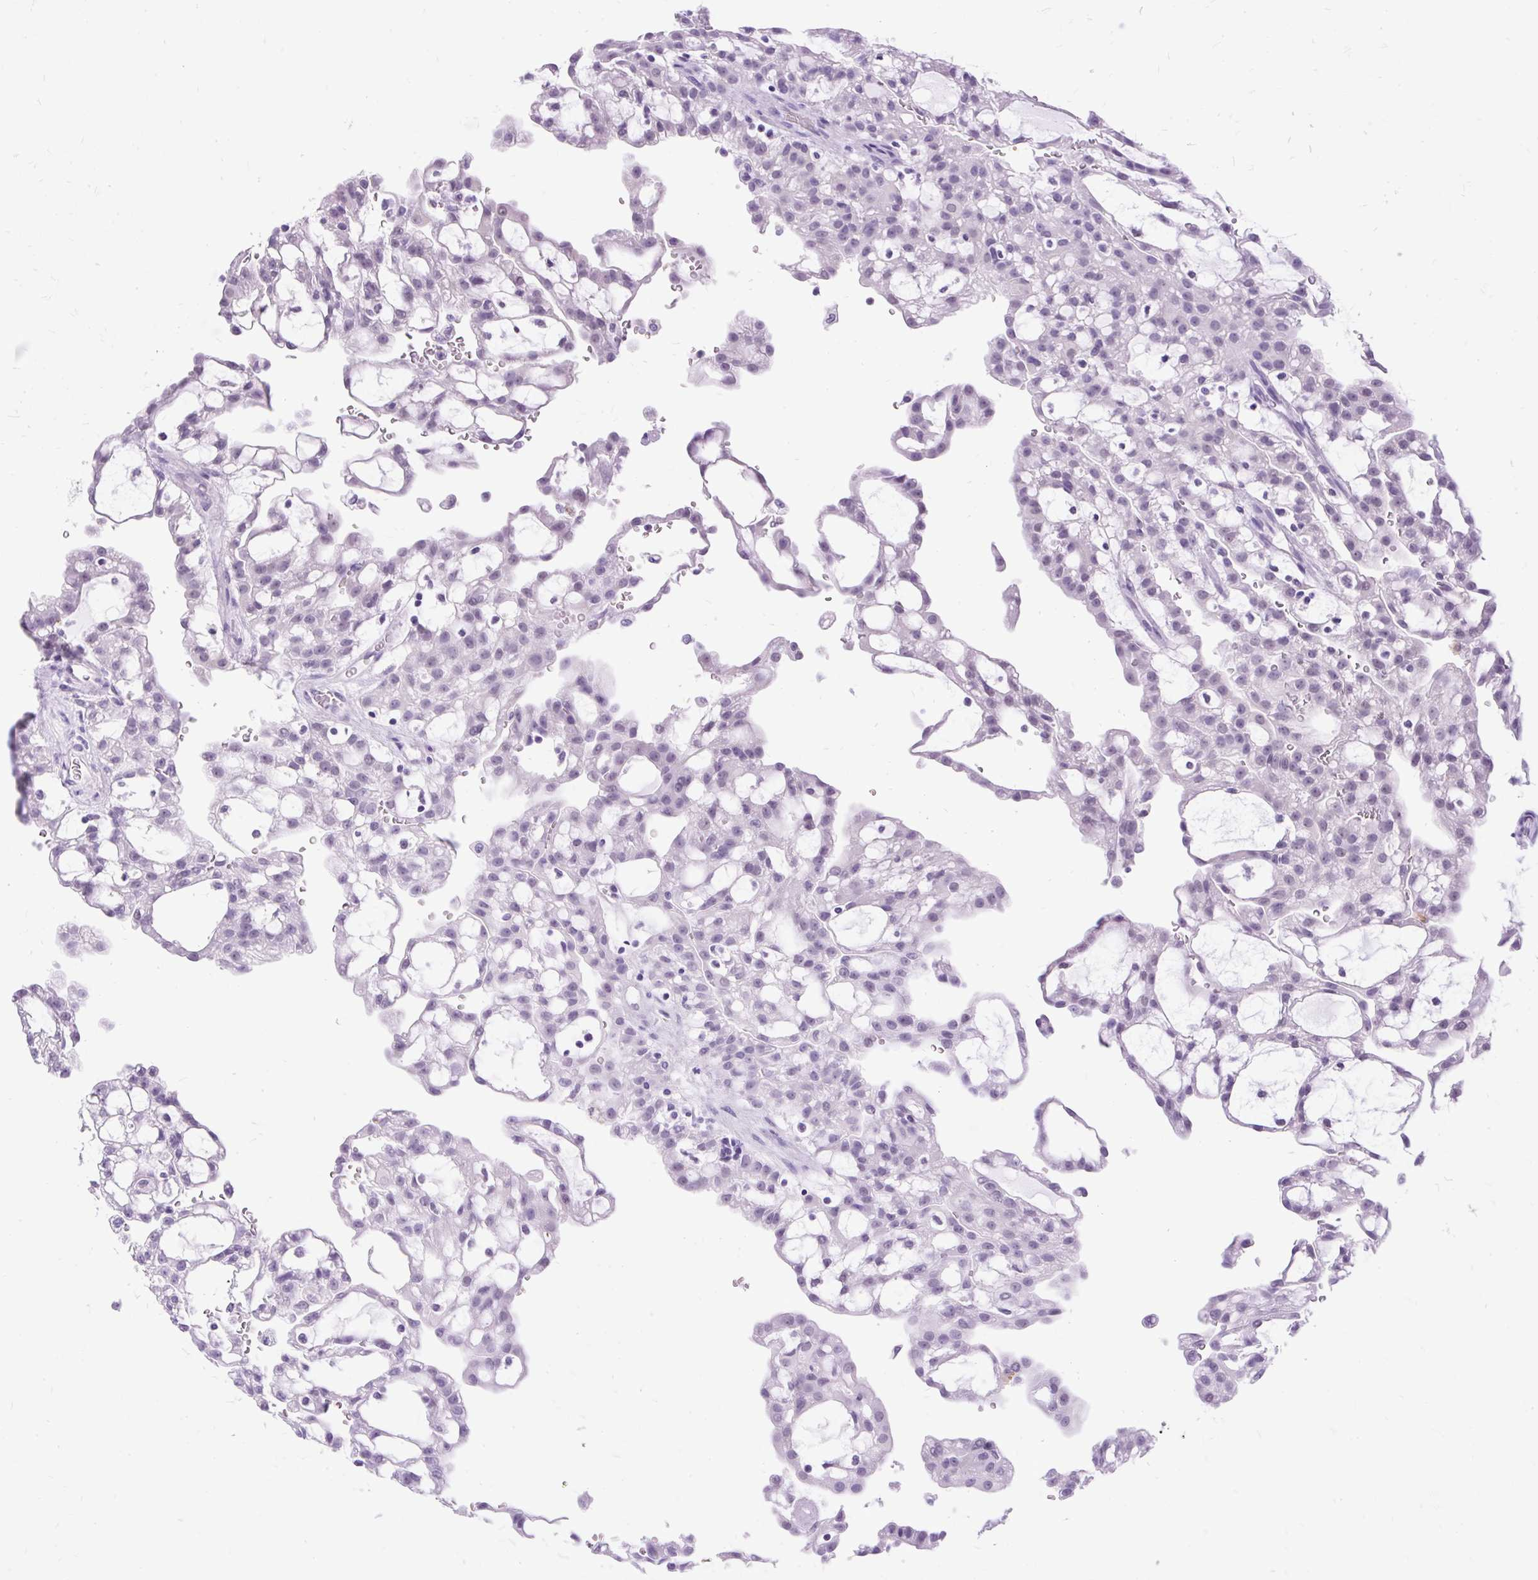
{"staining": {"intensity": "negative", "quantity": "none", "location": "none"}, "tissue": "renal cancer", "cell_type": "Tumor cells", "image_type": "cancer", "snomed": [{"axis": "morphology", "description": "Adenocarcinoma, NOS"}, {"axis": "topography", "description": "Kidney"}], "caption": "Tumor cells show no significant protein positivity in renal cancer (adenocarcinoma). (DAB IHC visualized using brightfield microscopy, high magnification).", "gene": "SCGB1A1", "patient": {"sex": "male", "age": 63}}